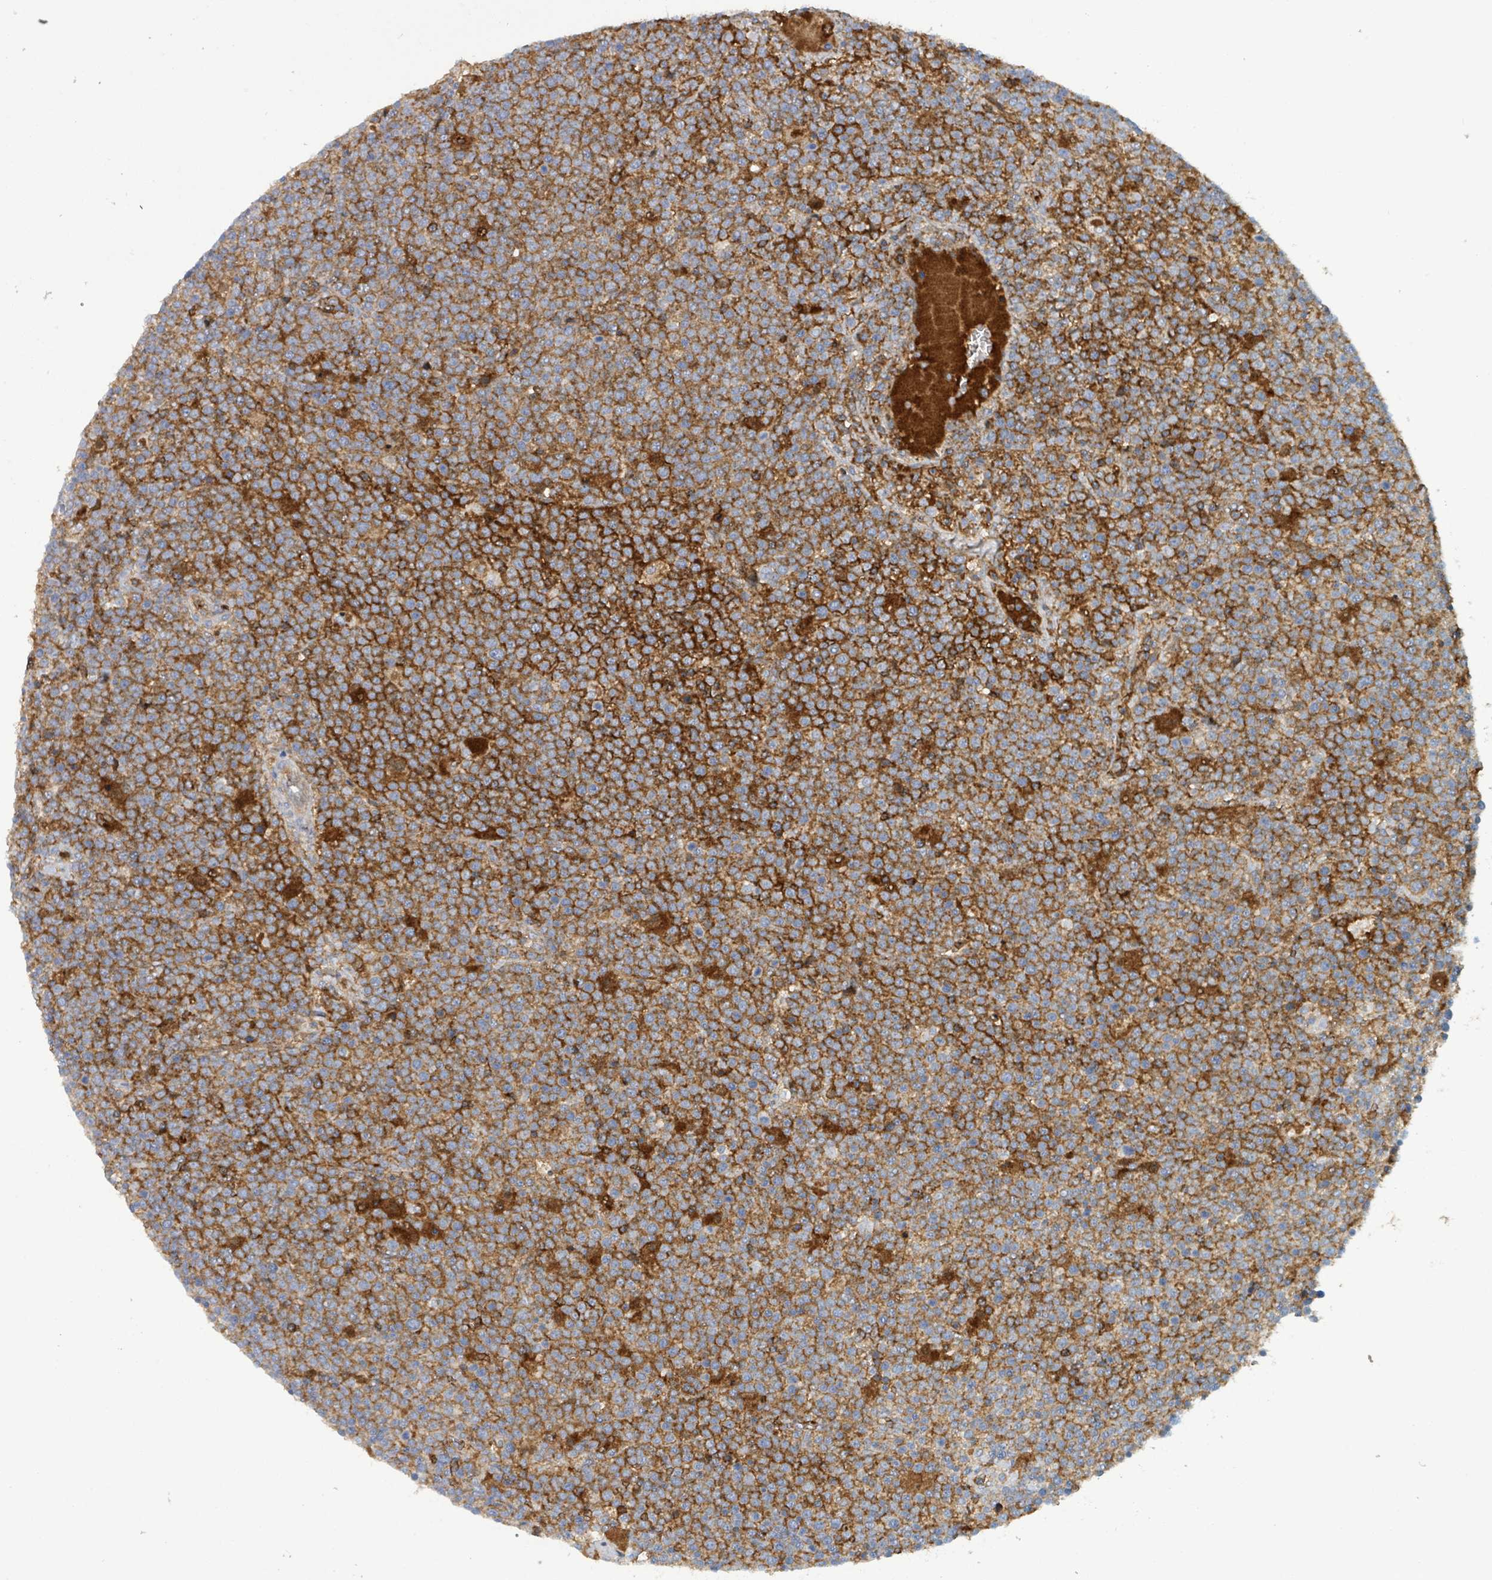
{"staining": {"intensity": "strong", "quantity": "25%-75%", "location": "cytoplasmic/membranous"}, "tissue": "lymphoma", "cell_type": "Tumor cells", "image_type": "cancer", "snomed": [{"axis": "morphology", "description": "Malignant lymphoma, non-Hodgkin's type, High grade"}, {"axis": "topography", "description": "Lymph node"}], "caption": "Immunohistochemistry (DAB (3,3'-diaminobenzidine)) staining of human lymphoma demonstrates strong cytoplasmic/membranous protein positivity in about 25%-75% of tumor cells.", "gene": "TNFRSF14", "patient": {"sex": "male", "age": 61}}